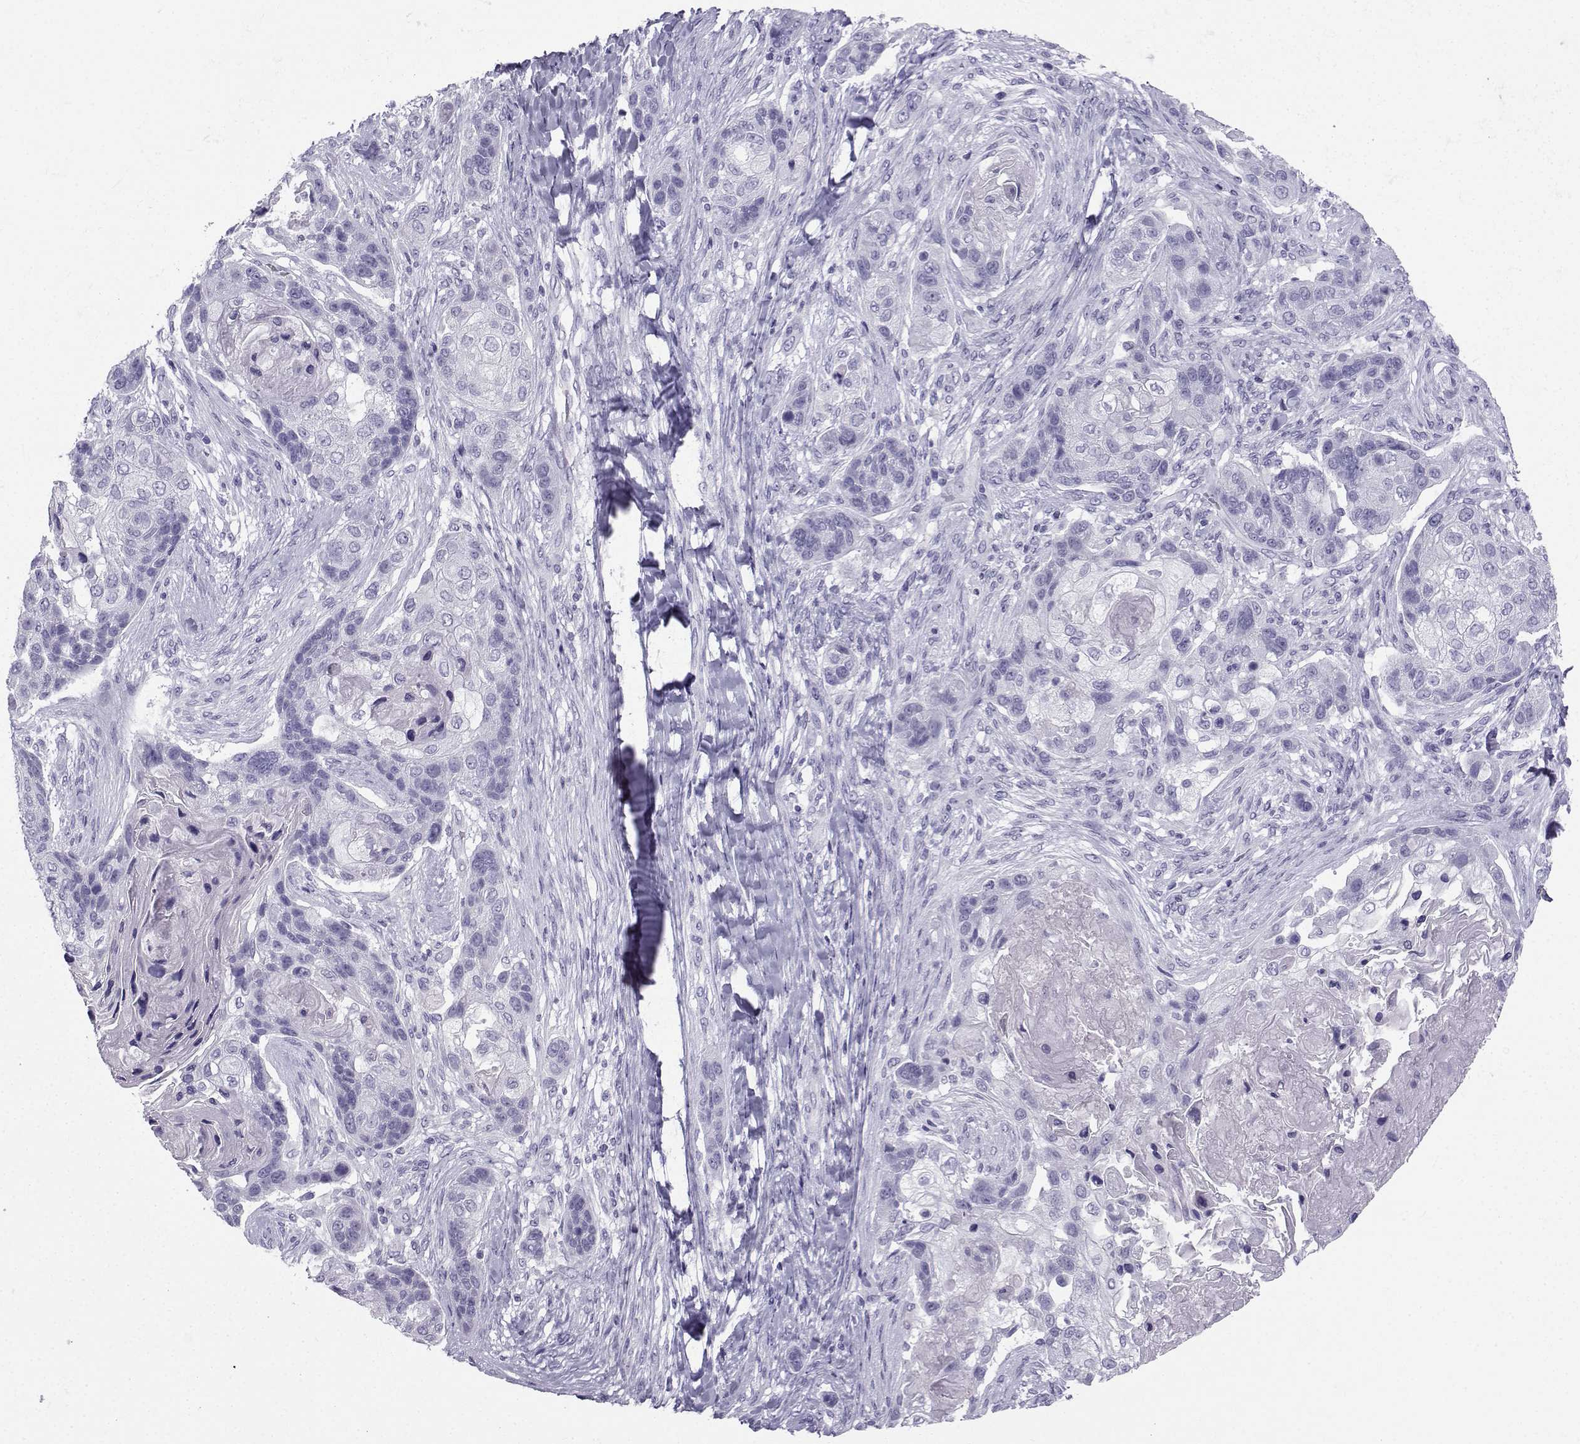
{"staining": {"intensity": "negative", "quantity": "none", "location": "none"}, "tissue": "lung cancer", "cell_type": "Tumor cells", "image_type": "cancer", "snomed": [{"axis": "morphology", "description": "Squamous cell carcinoma, NOS"}, {"axis": "topography", "description": "Lung"}], "caption": "The photomicrograph demonstrates no staining of tumor cells in lung cancer.", "gene": "NEFL", "patient": {"sex": "male", "age": 69}}